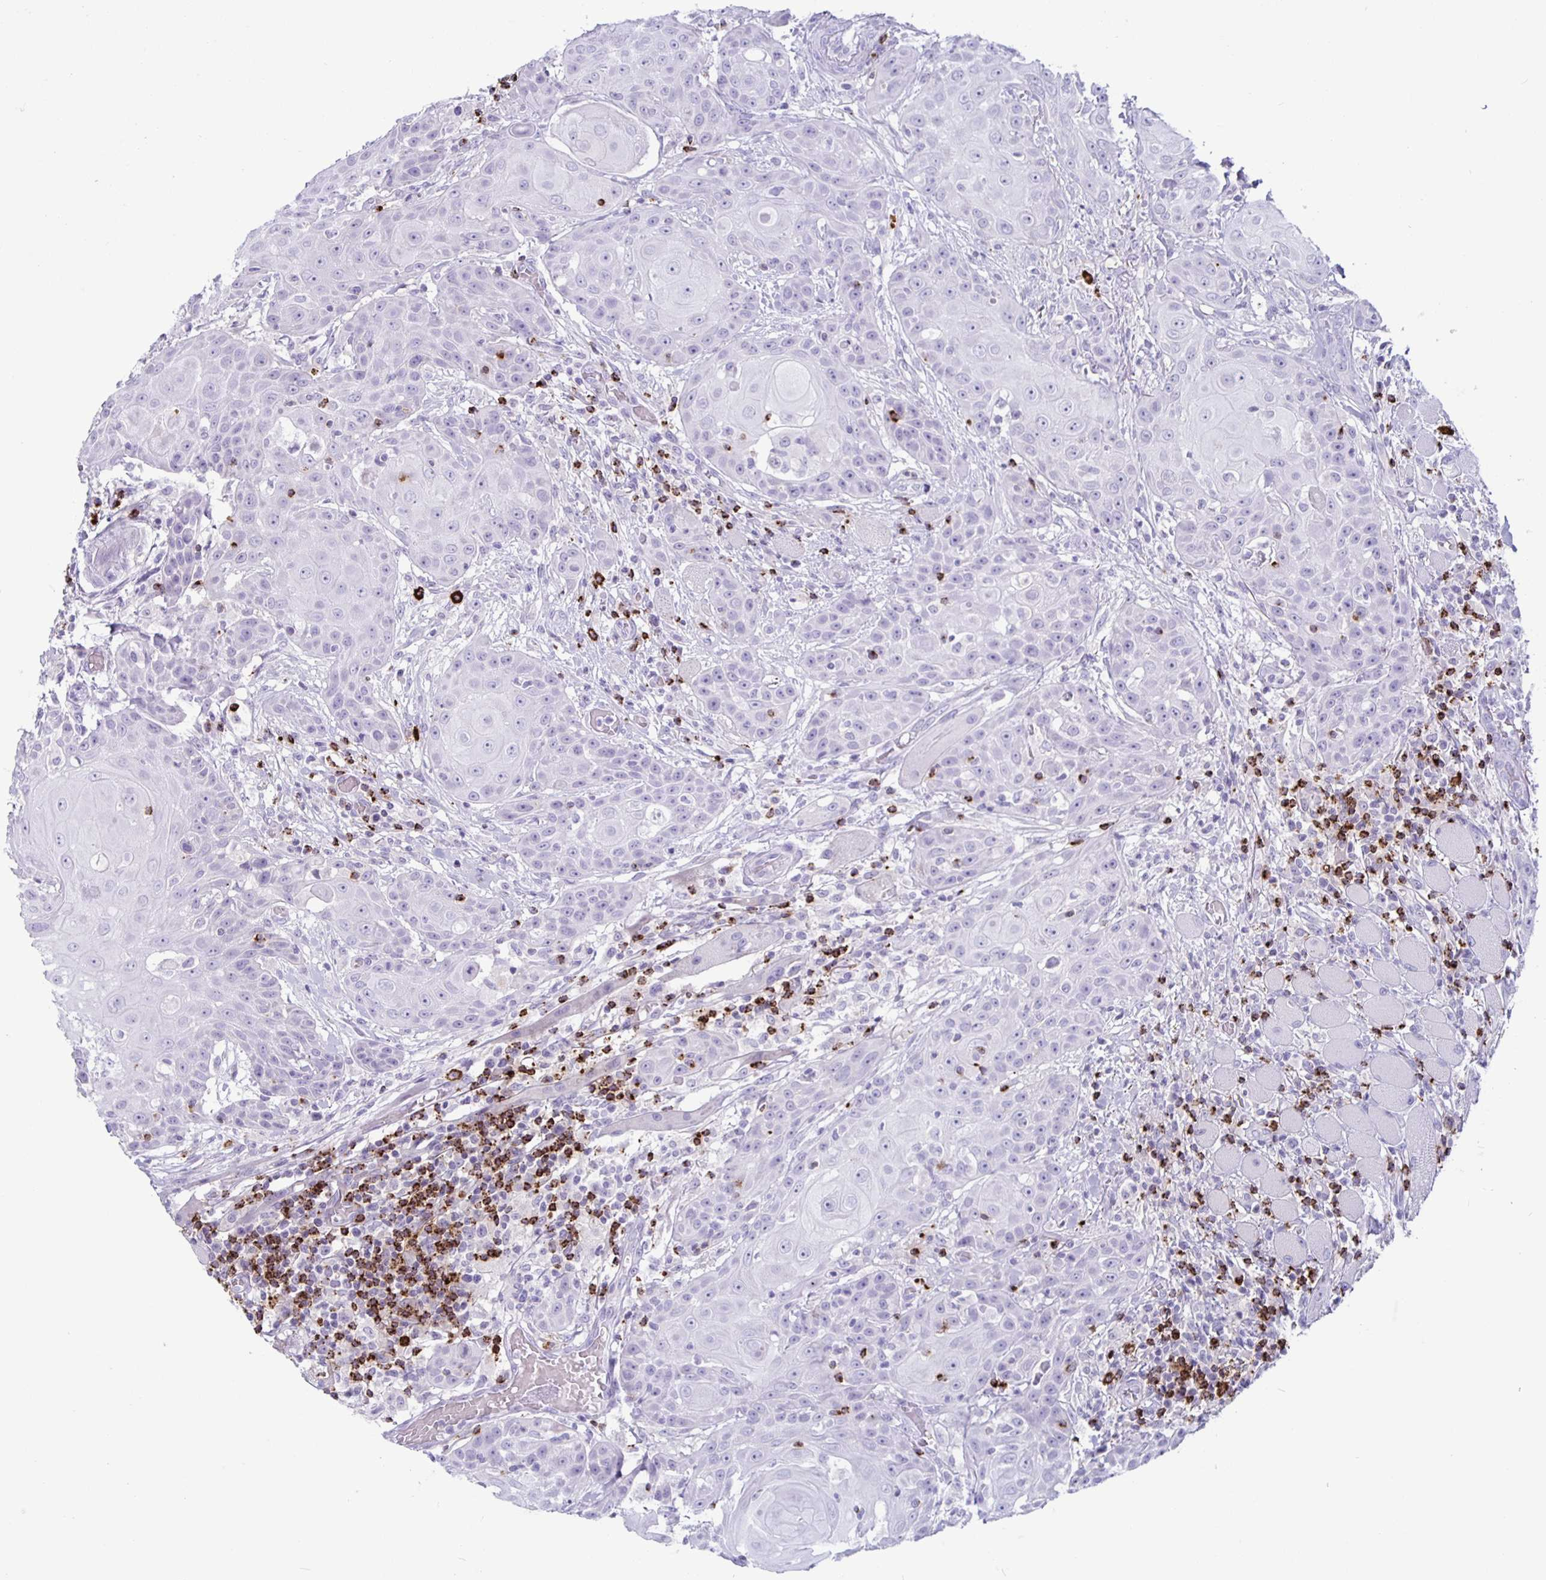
{"staining": {"intensity": "negative", "quantity": "none", "location": "none"}, "tissue": "head and neck cancer", "cell_type": "Tumor cells", "image_type": "cancer", "snomed": [{"axis": "morphology", "description": "Normal tissue, NOS"}, {"axis": "morphology", "description": "Squamous cell carcinoma, NOS"}, {"axis": "topography", "description": "Oral tissue"}, {"axis": "topography", "description": "Head-Neck"}], "caption": "There is no significant expression in tumor cells of squamous cell carcinoma (head and neck). Nuclei are stained in blue.", "gene": "GZMK", "patient": {"sex": "female", "age": 55}}